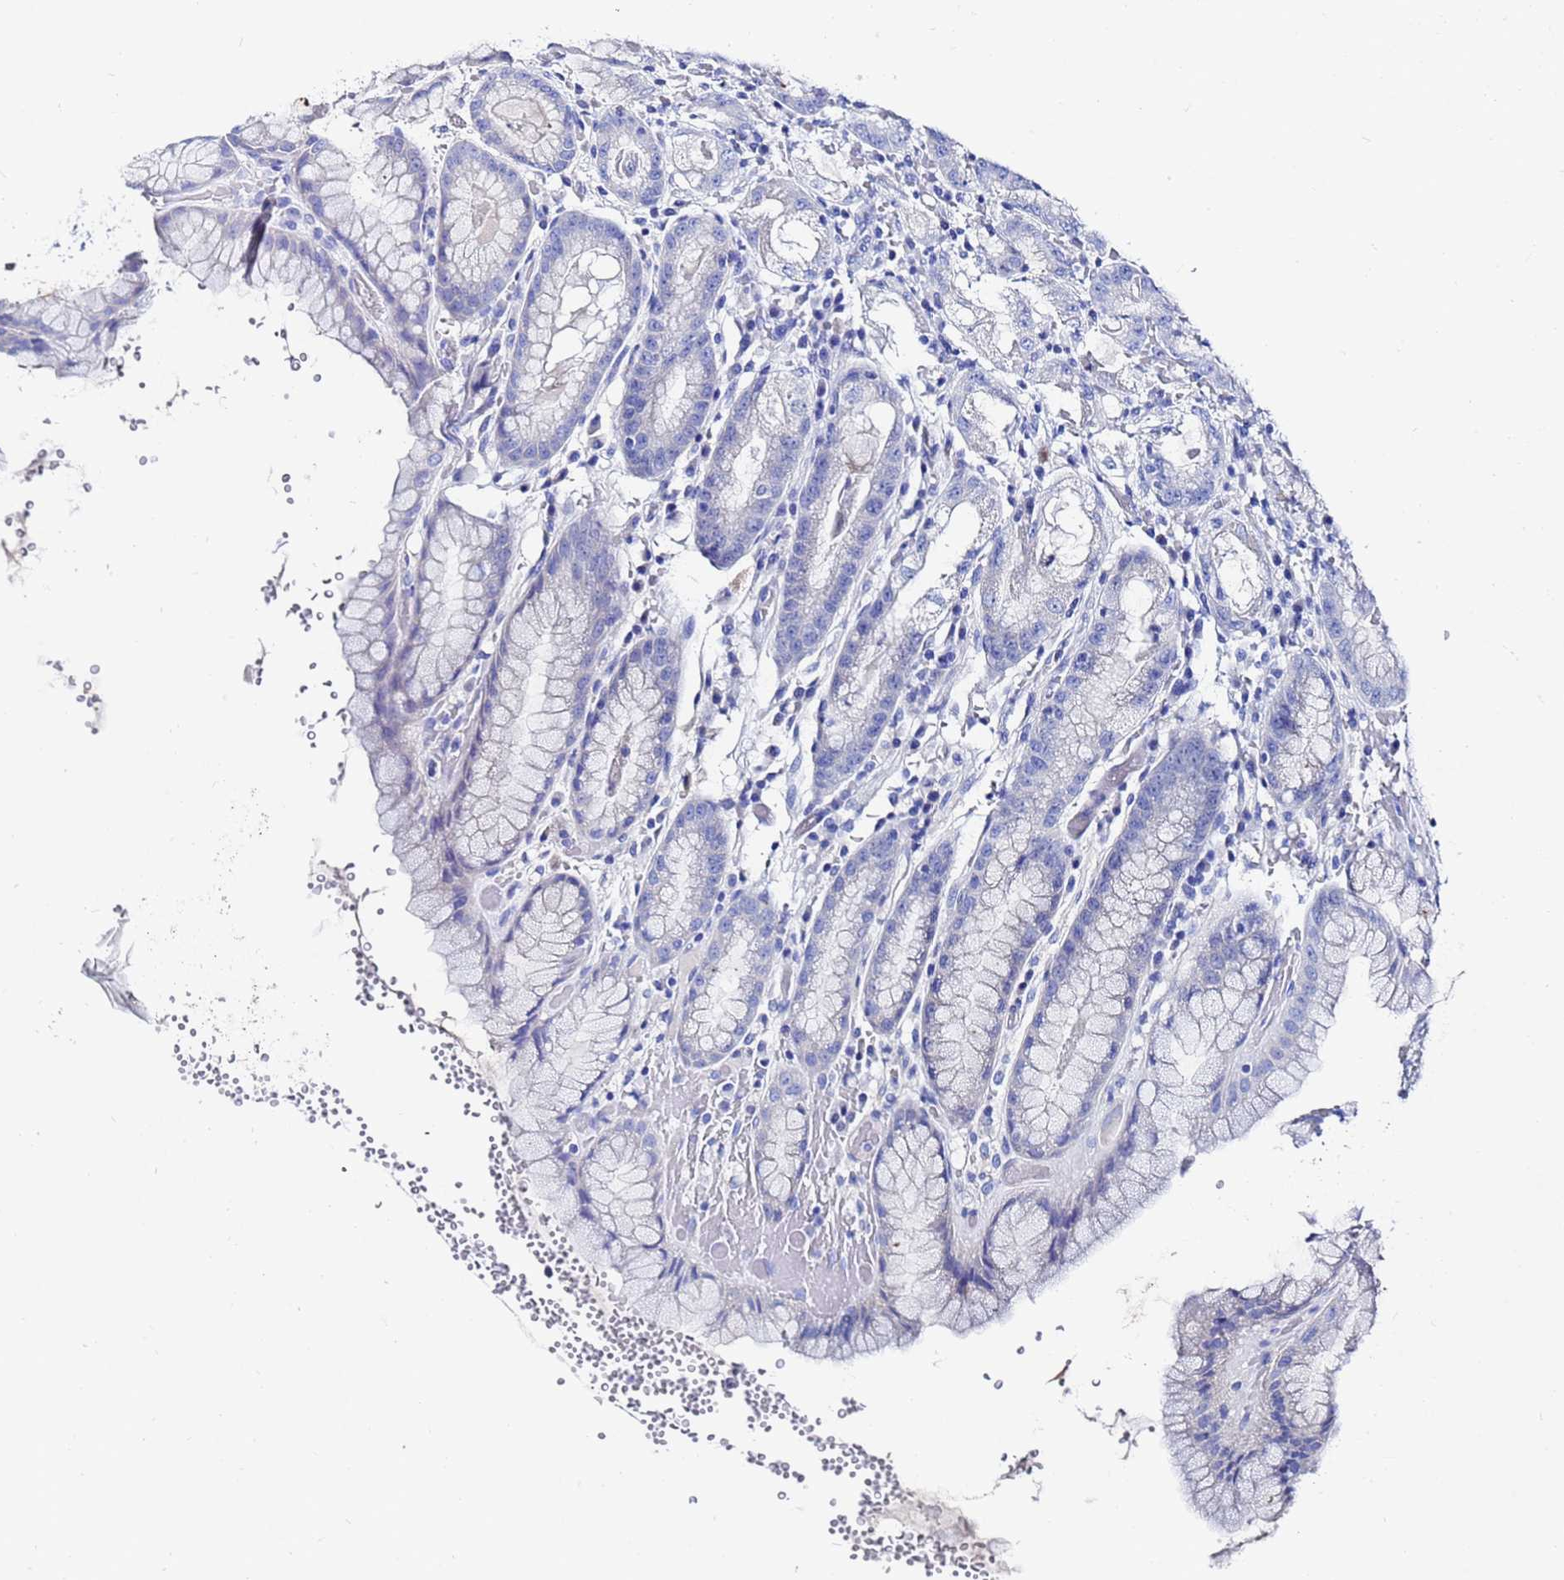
{"staining": {"intensity": "negative", "quantity": "none", "location": "none"}, "tissue": "stomach", "cell_type": "Glandular cells", "image_type": "normal", "snomed": [{"axis": "morphology", "description": "Normal tissue, NOS"}, {"axis": "topography", "description": "Stomach, upper"}], "caption": "IHC of normal stomach shows no staining in glandular cells.", "gene": "AQP12A", "patient": {"sex": "male", "age": 52}}